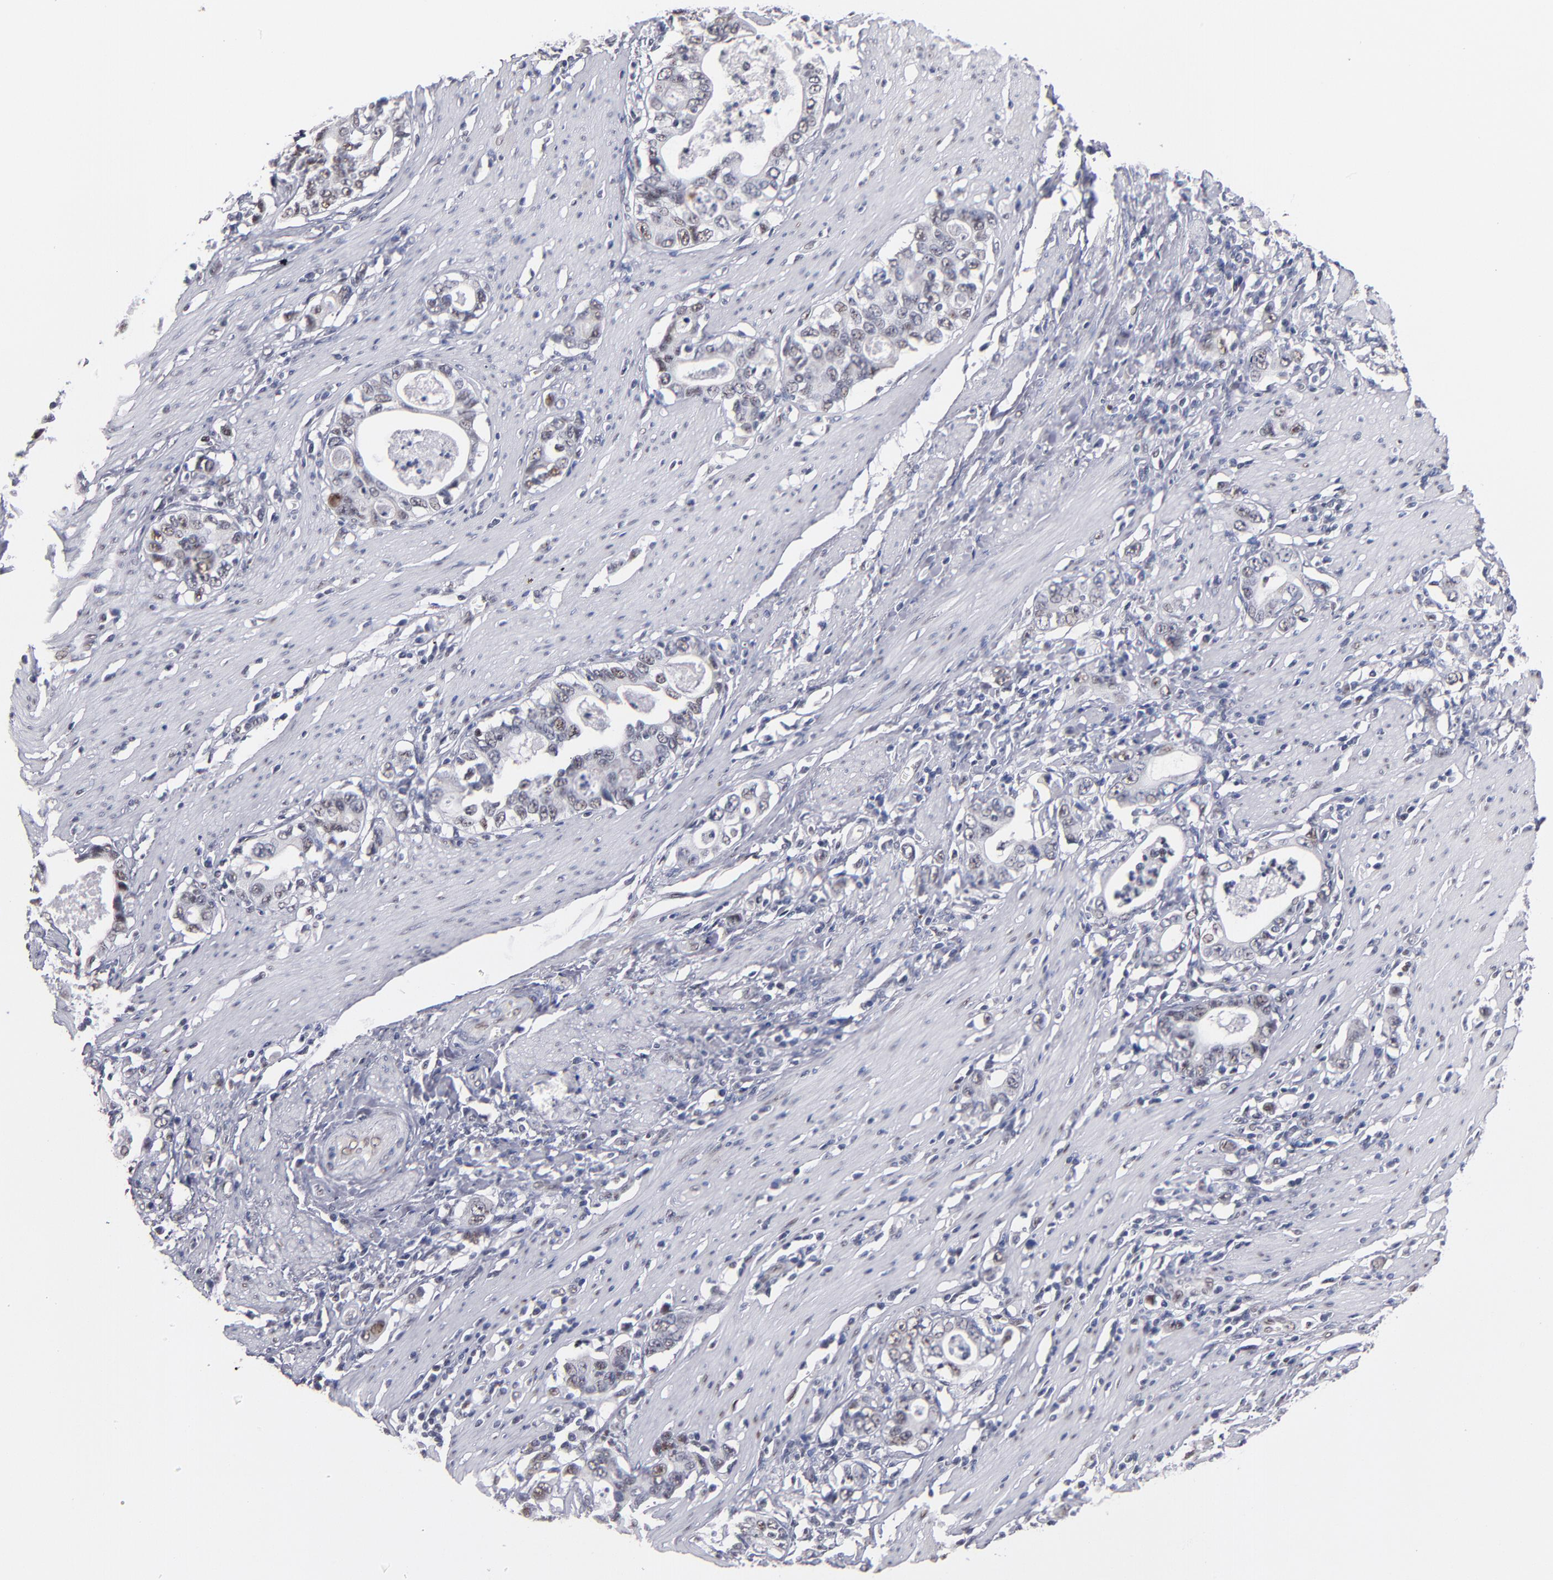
{"staining": {"intensity": "negative", "quantity": "none", "location": "none"}, "tissue": "stomach cancer", "cell_type": "Tumor cells", "image_type": "cancer", "snomed": [{"axis": "morphology", "description": "Adenocarcinoma, NOS"}, {"axis": "topography", "description": "Stomach, lower"}], "caption": "Tumor cells show no significant expression in stomach cancer.", "gene": "MN1", "patient": {"sex": "female", "age": 72}}